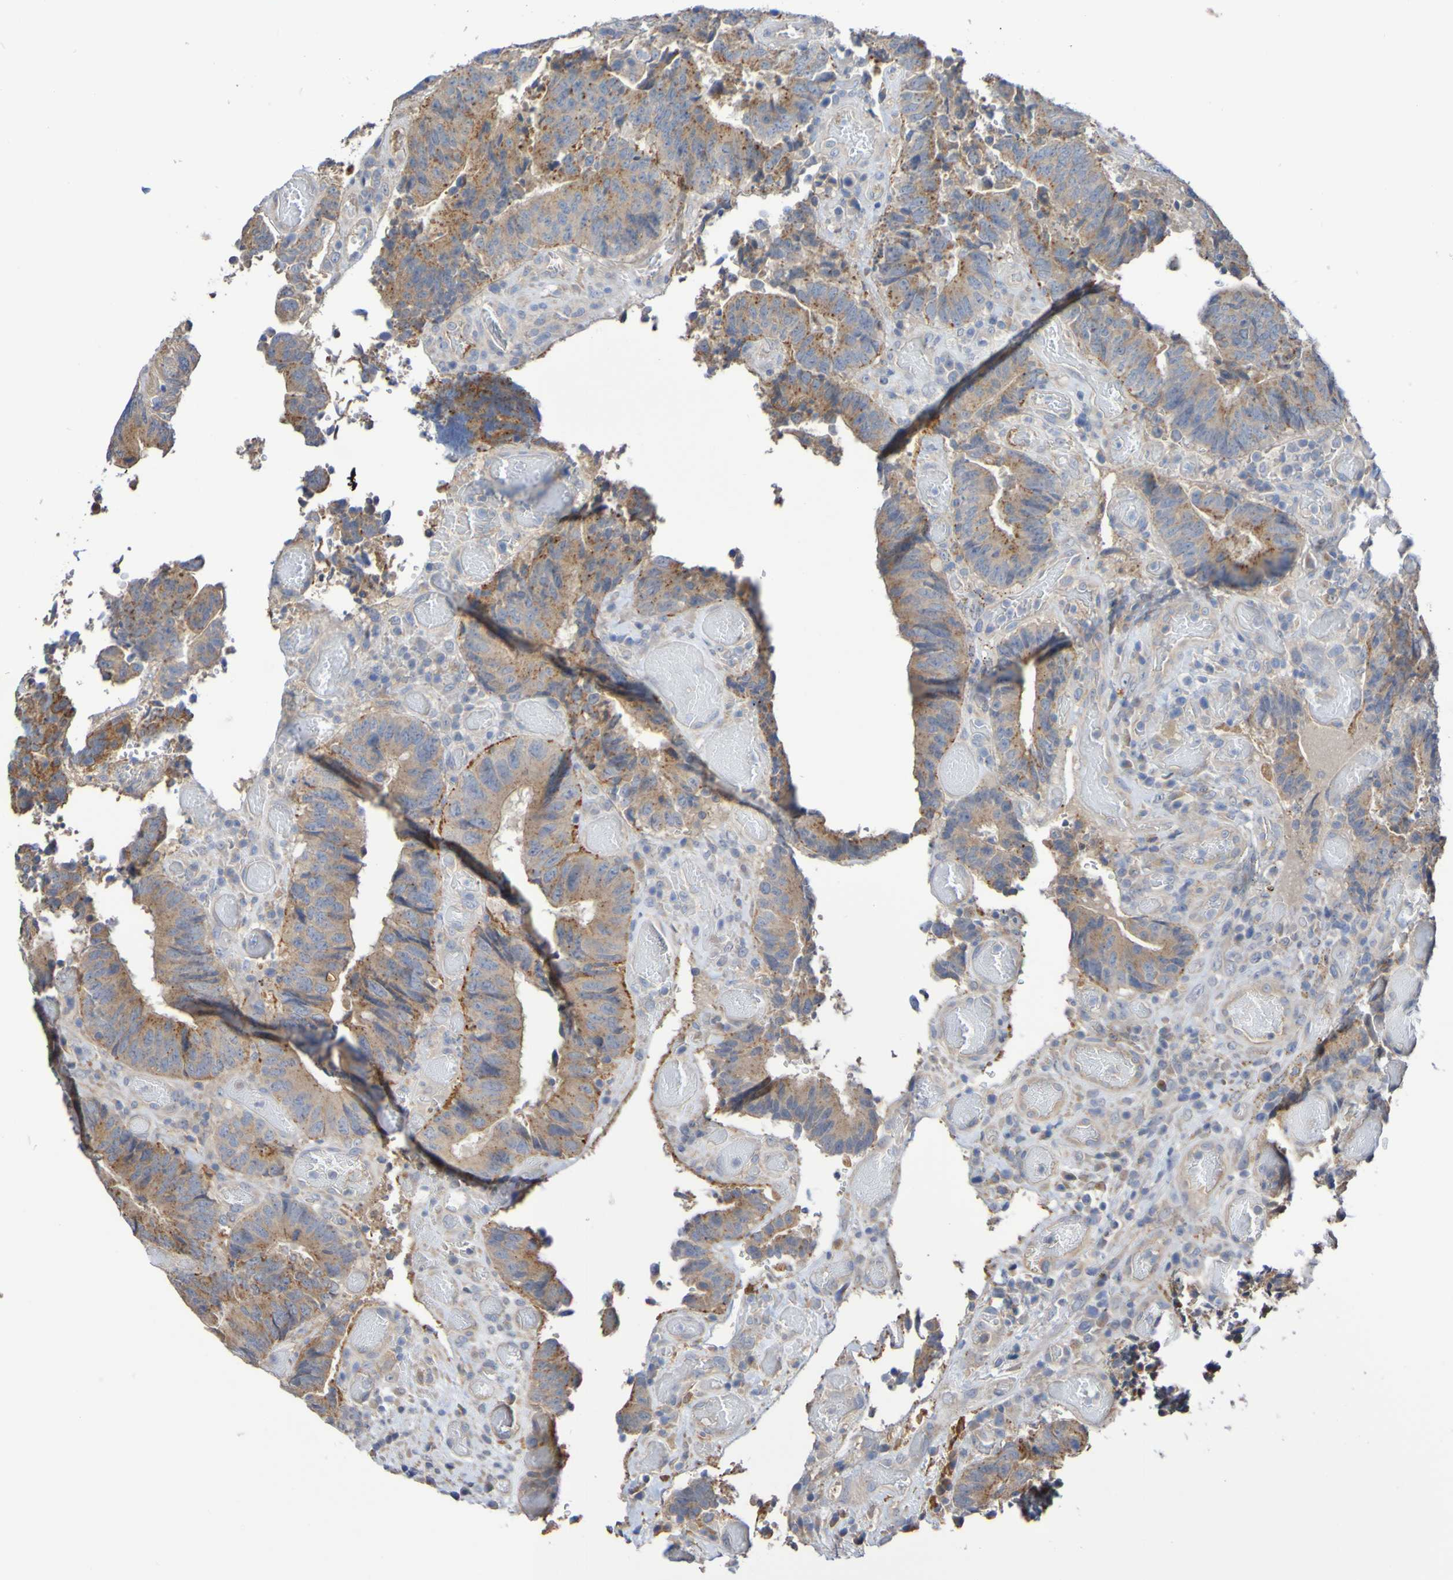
{"staining": {"intensity": "moderate", "quantity": ">75%", "location": "cytoplasmic/membranous"}, "tissue": "colorectal cancer", "cell_type": "Tumor cells", "image_type": "cancer", "snomed": [{"axis": "morphology", "description": "Adenocarcinoma, NOS"}, {"axis": "topography", "description": "Rectum"}], "caption": "Human adenocarcinoma (colorectal) stained with a brown dye shows moderate cytoplasmic/membranous positive positivity in about >75% of tumor cells.", "gene": "PHYH", "patient": {"sex": "male", "age": 72}}